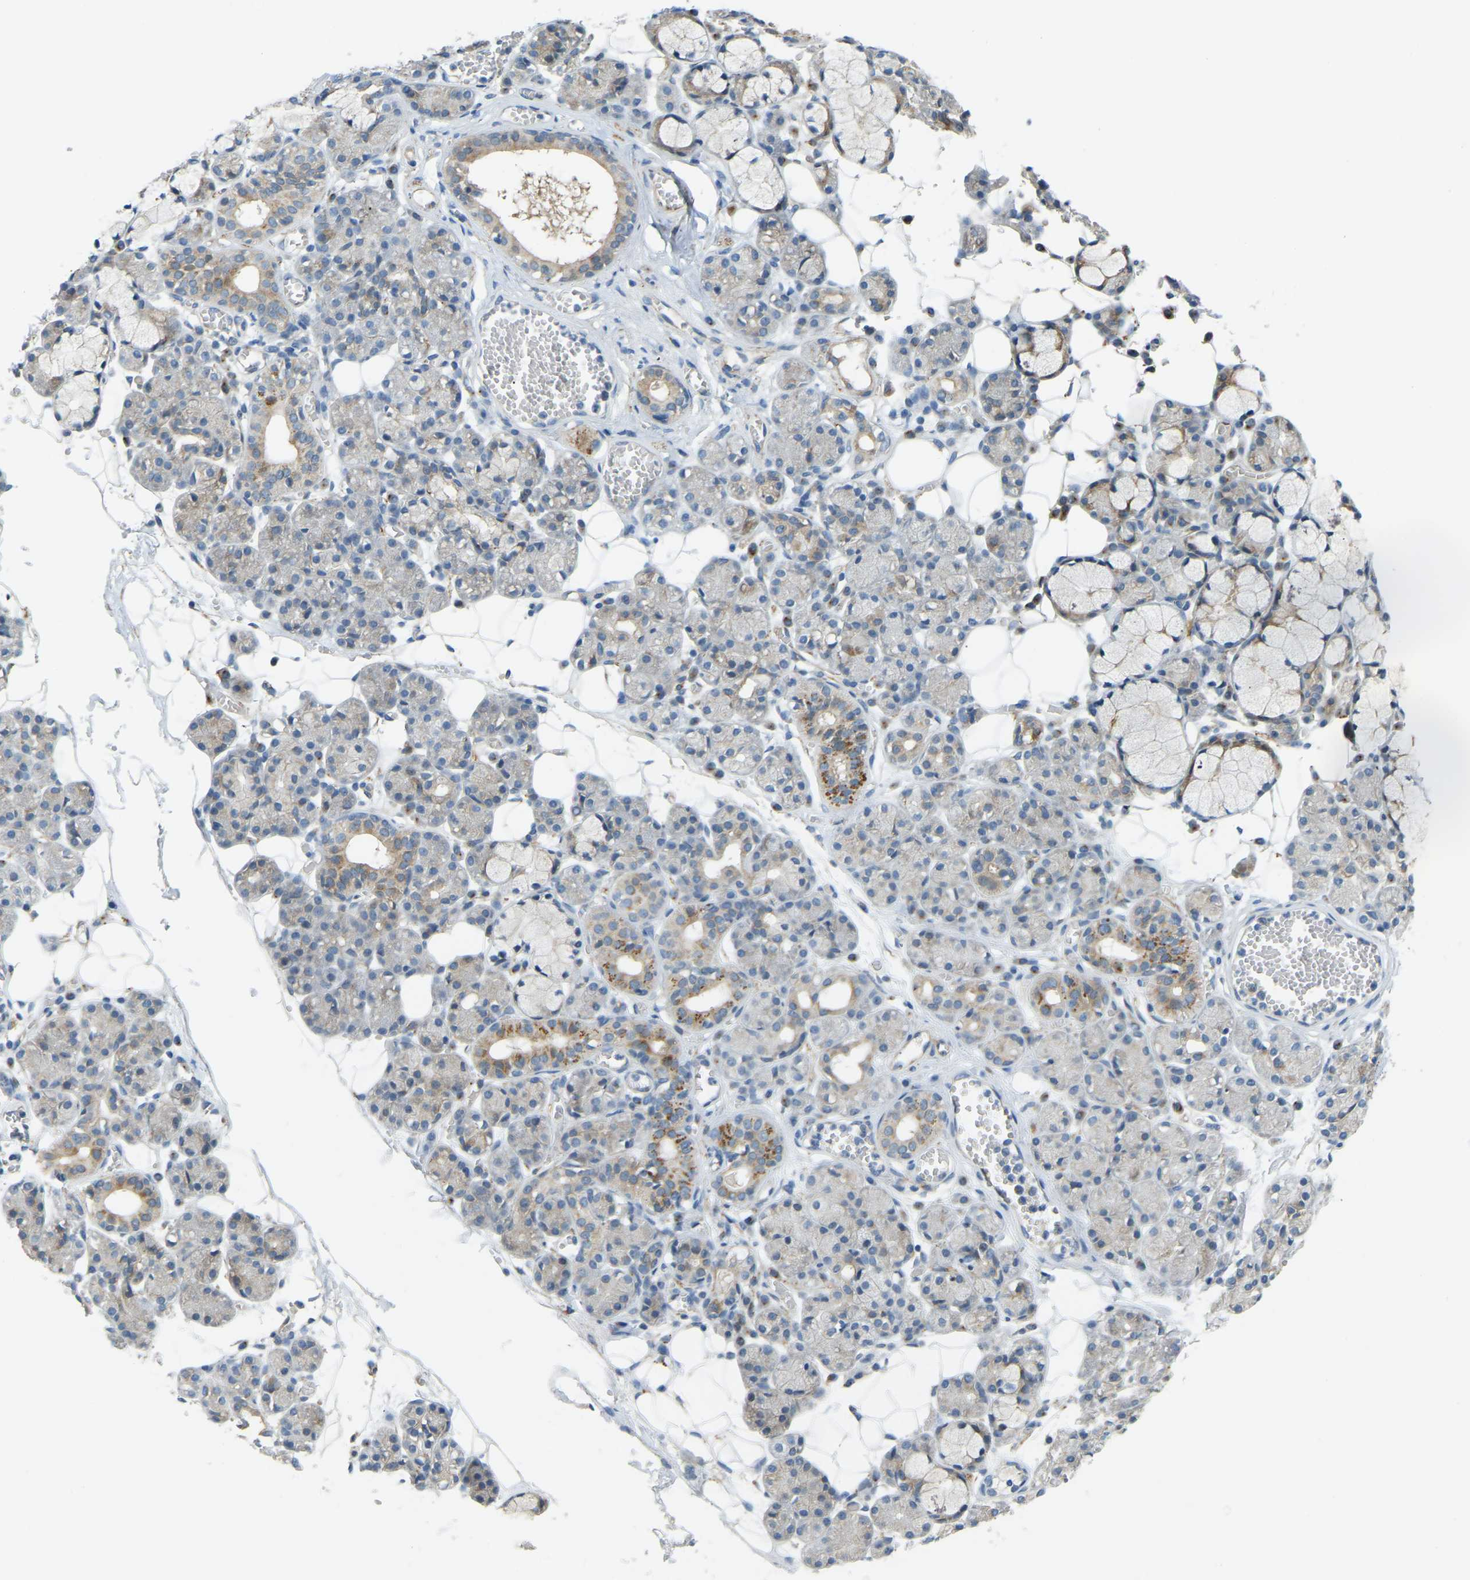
{"staining": {"intensity": "moderate", "quantity": "25%-75%", "location": "cytoplasmic/membranous"}, "tissue": "salivary gland", "cell_type": "Glandular cells", "image_type": "normal", "snomed": [{"axis": "morphology", "description": "Normal tissue, NOS"}, {"axis": "topography", "description": "Salivary gland"}], "caption": "Salivary gland stained for a protein shows moderate cytoplasmic/membranous positivity in glandular cells.", "gene": "NME8", "patient": {"sex": "male", "age": 63}}